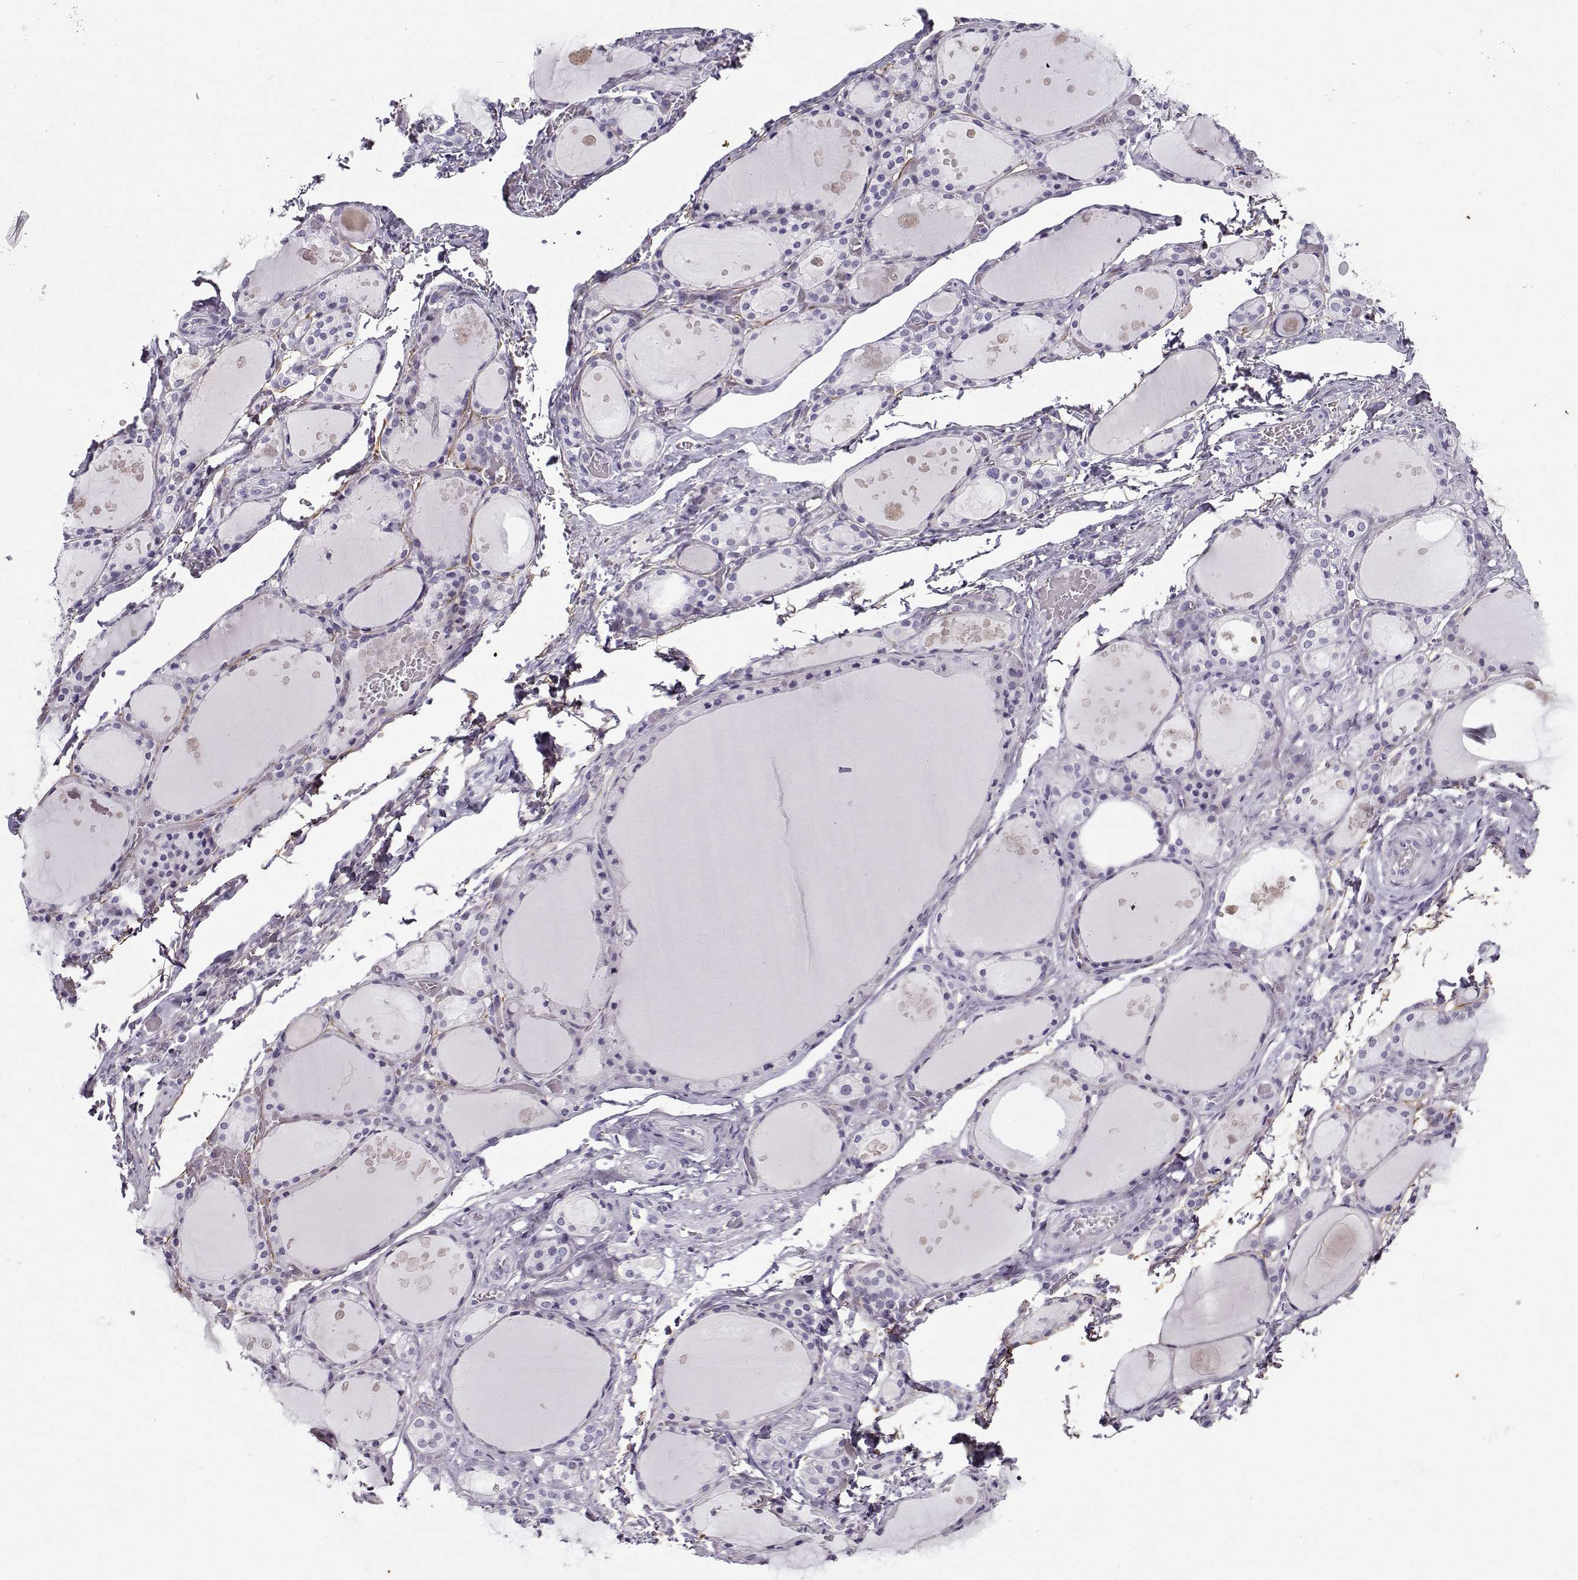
{"staining": {"intensity": "negative", "quantity": "none", "location": "none"}, "tissue": "thyroid gland", "cell_type": "Glandular cells", "image_type": "normal", "snomed": [{"axis": "morphology", "description": "Normal tissue, NOS"}, {"axis": "topography", "description": "Thyroid gland"}], "caption": "Immunohistochemical staining of benign thyroid gland shows no significant expression in glandular cells. Nuclei are stained in blue.", "gene": "GTSF1L", "patient": {"sex": "male", "age": 68}}